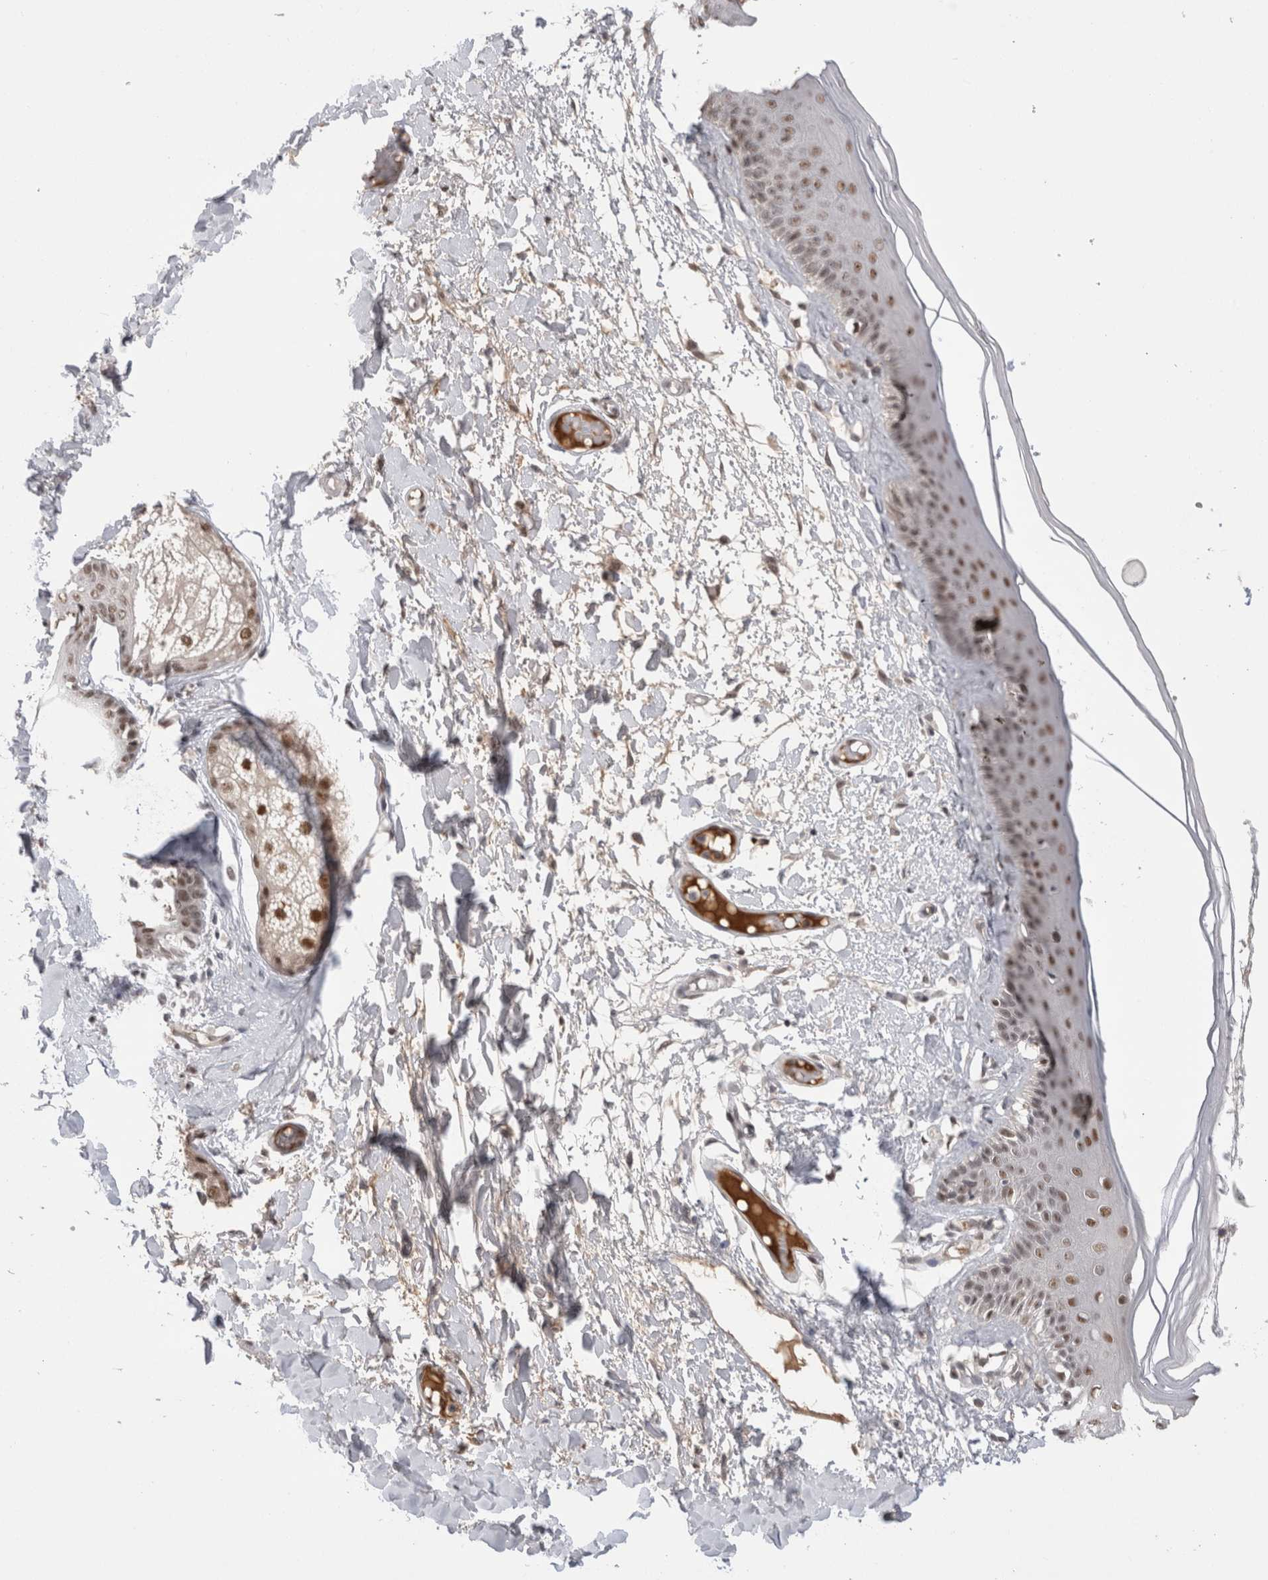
{"staining": {"intensity": "moderate", "quantity": ">75%", "location": "nuclear"}, "tissue": "skin", "cell_type": "Epidermal cells", "image_type": "normal", "snomed": [{"axis": "morphology", "description": "Normal tissue, NOS"}, {"axis": "topography", "description": "Vulva"}], "caption": "Moderate nuclear protein staining is appreciated in about >75% of epidermal cells in skin. (DAB (3,3'-diaminobenzidine) IHC, brown staining for protein, blue staining for nuclei).", "gene": "ZNF24", "patient": {"sex": "female", "age": 73}}